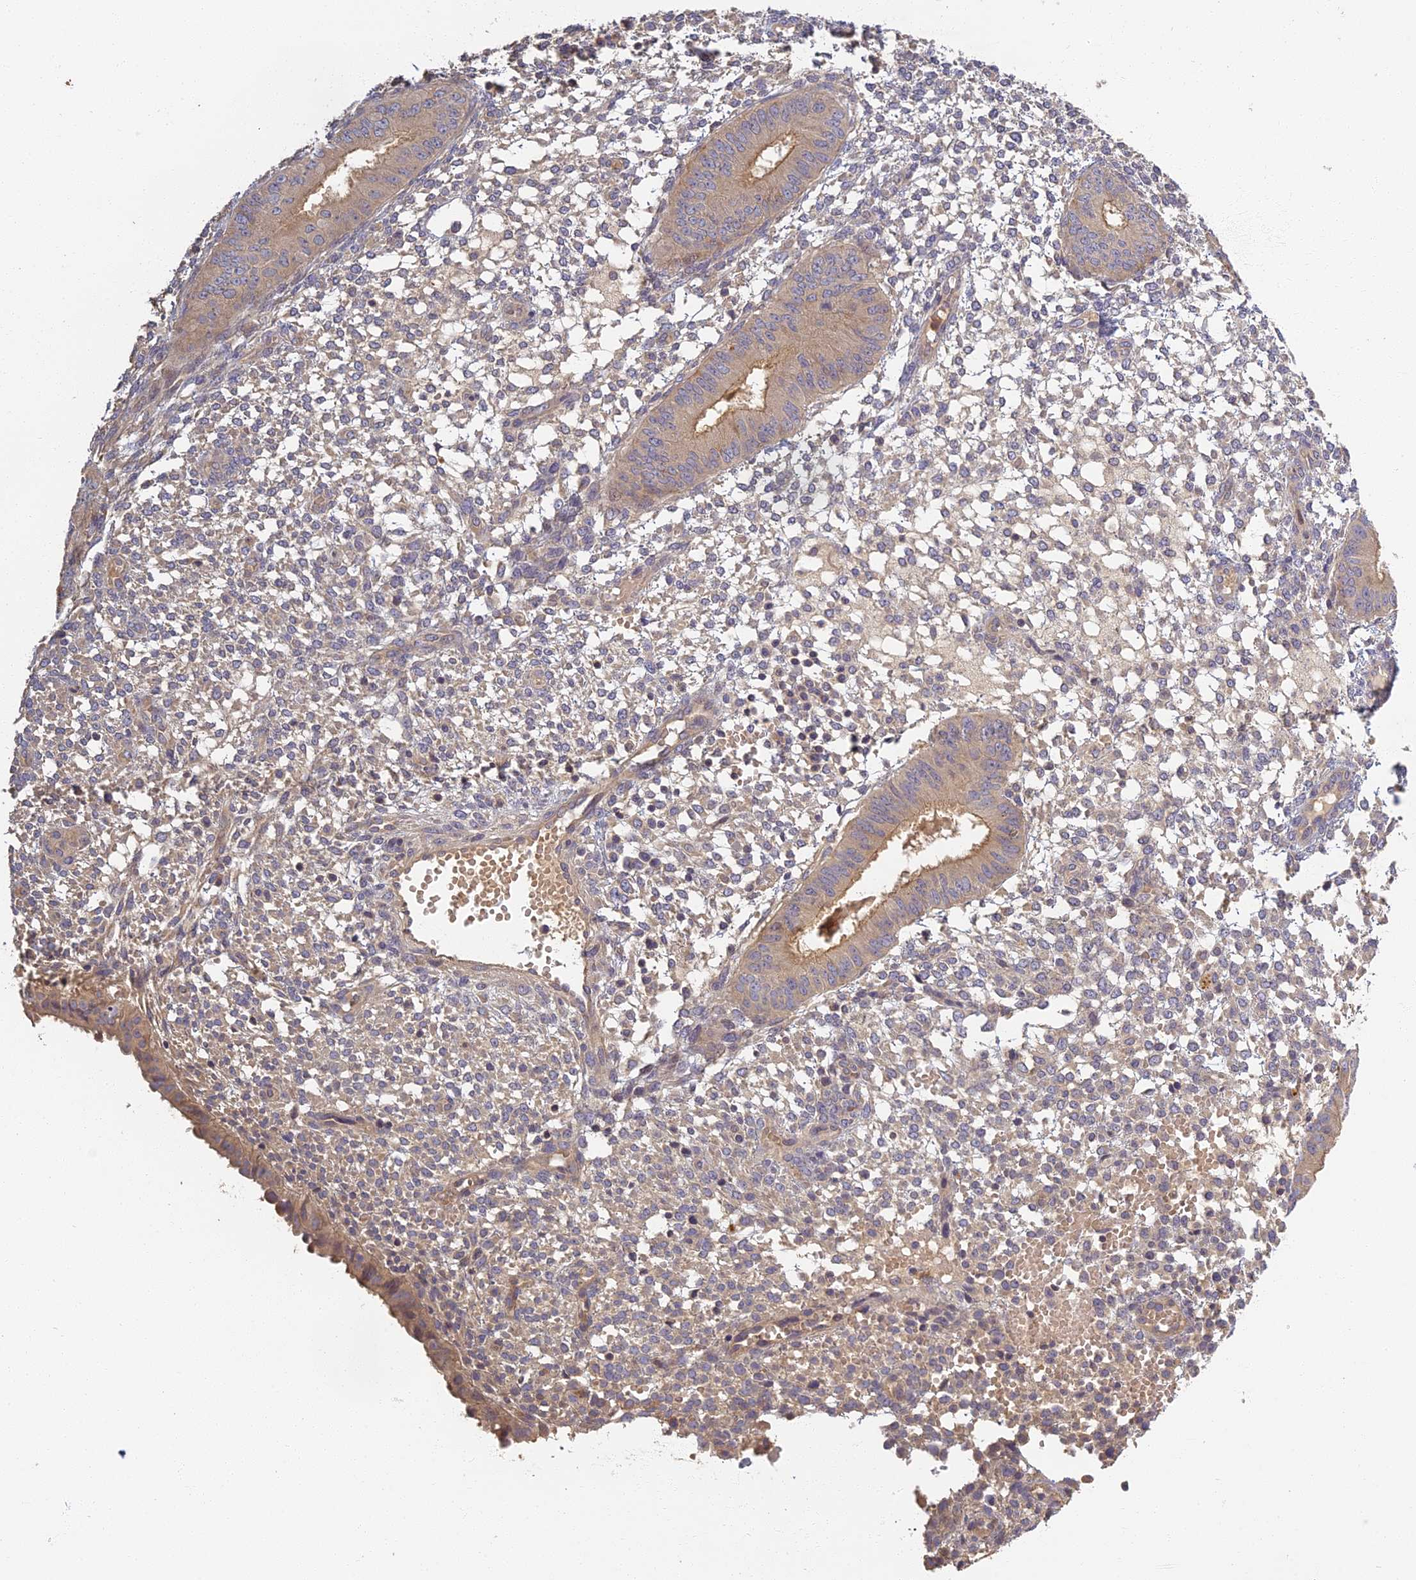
{"staining": {"intensity": "weak", "quantity": "25%-75%", "location": "cytoplasmic/membranous"}, "tissue": "endometrium", "cell_type": "Cells in endometrial stroma", "image_type": "normal", "snomed": [{"axis": "morphology", "description": "Normal tissue, NOS"}, {"axis": "topography", "description": "Endometrium"}], "caption": "Endometrium stained with immunohistochemistry (IHC) shows weak cytoplasmic/membranous staining in about 25%-75% of cells in endometrial stroma.", "gene": "AP4E1", "patient": {"sex": "female", "age": 49}}